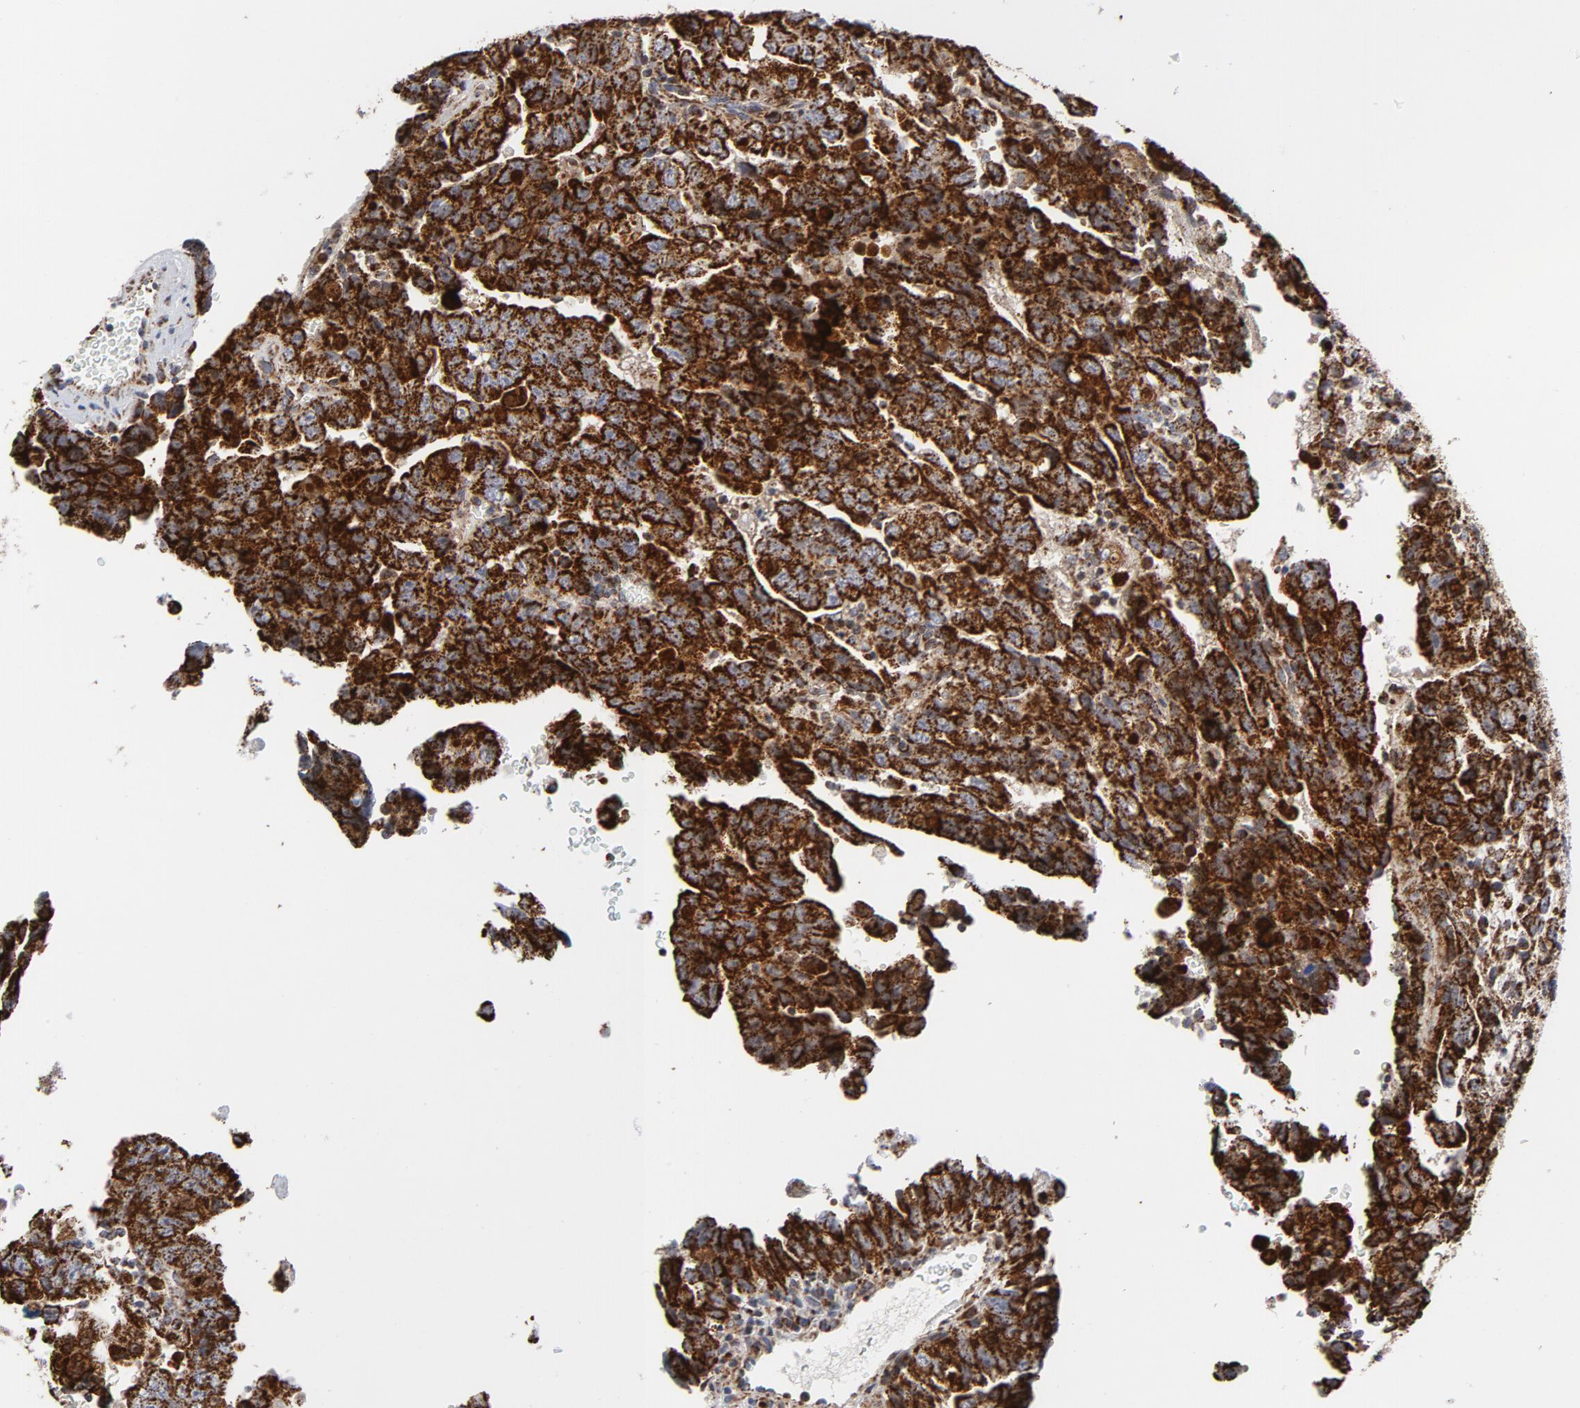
{"staining": {"intensity": "strong", "quantity": ">75%", "location": "cytoplasmic/membranous"}, "tissue": "testis cancer", "cell_type": "Tumor cells", "image_type": "cancer", "snomed": [{"axis": "morphology", "description": "Carcinoma, Embryonal, NOS"}, {"axis": "topography", "description": "Testis"}], "caption": "Immunohistochemical staining of testis cancer exhibits strong cytoplasmic/membranous protein staining in approximately >75% of tumor cells. (Stains: DAB in brown, nuclei in blue, Microscopy: brightfield microscopy at high magnification).", "gene": "CYCS", "patient": {"sex": "male", "age": 28}}